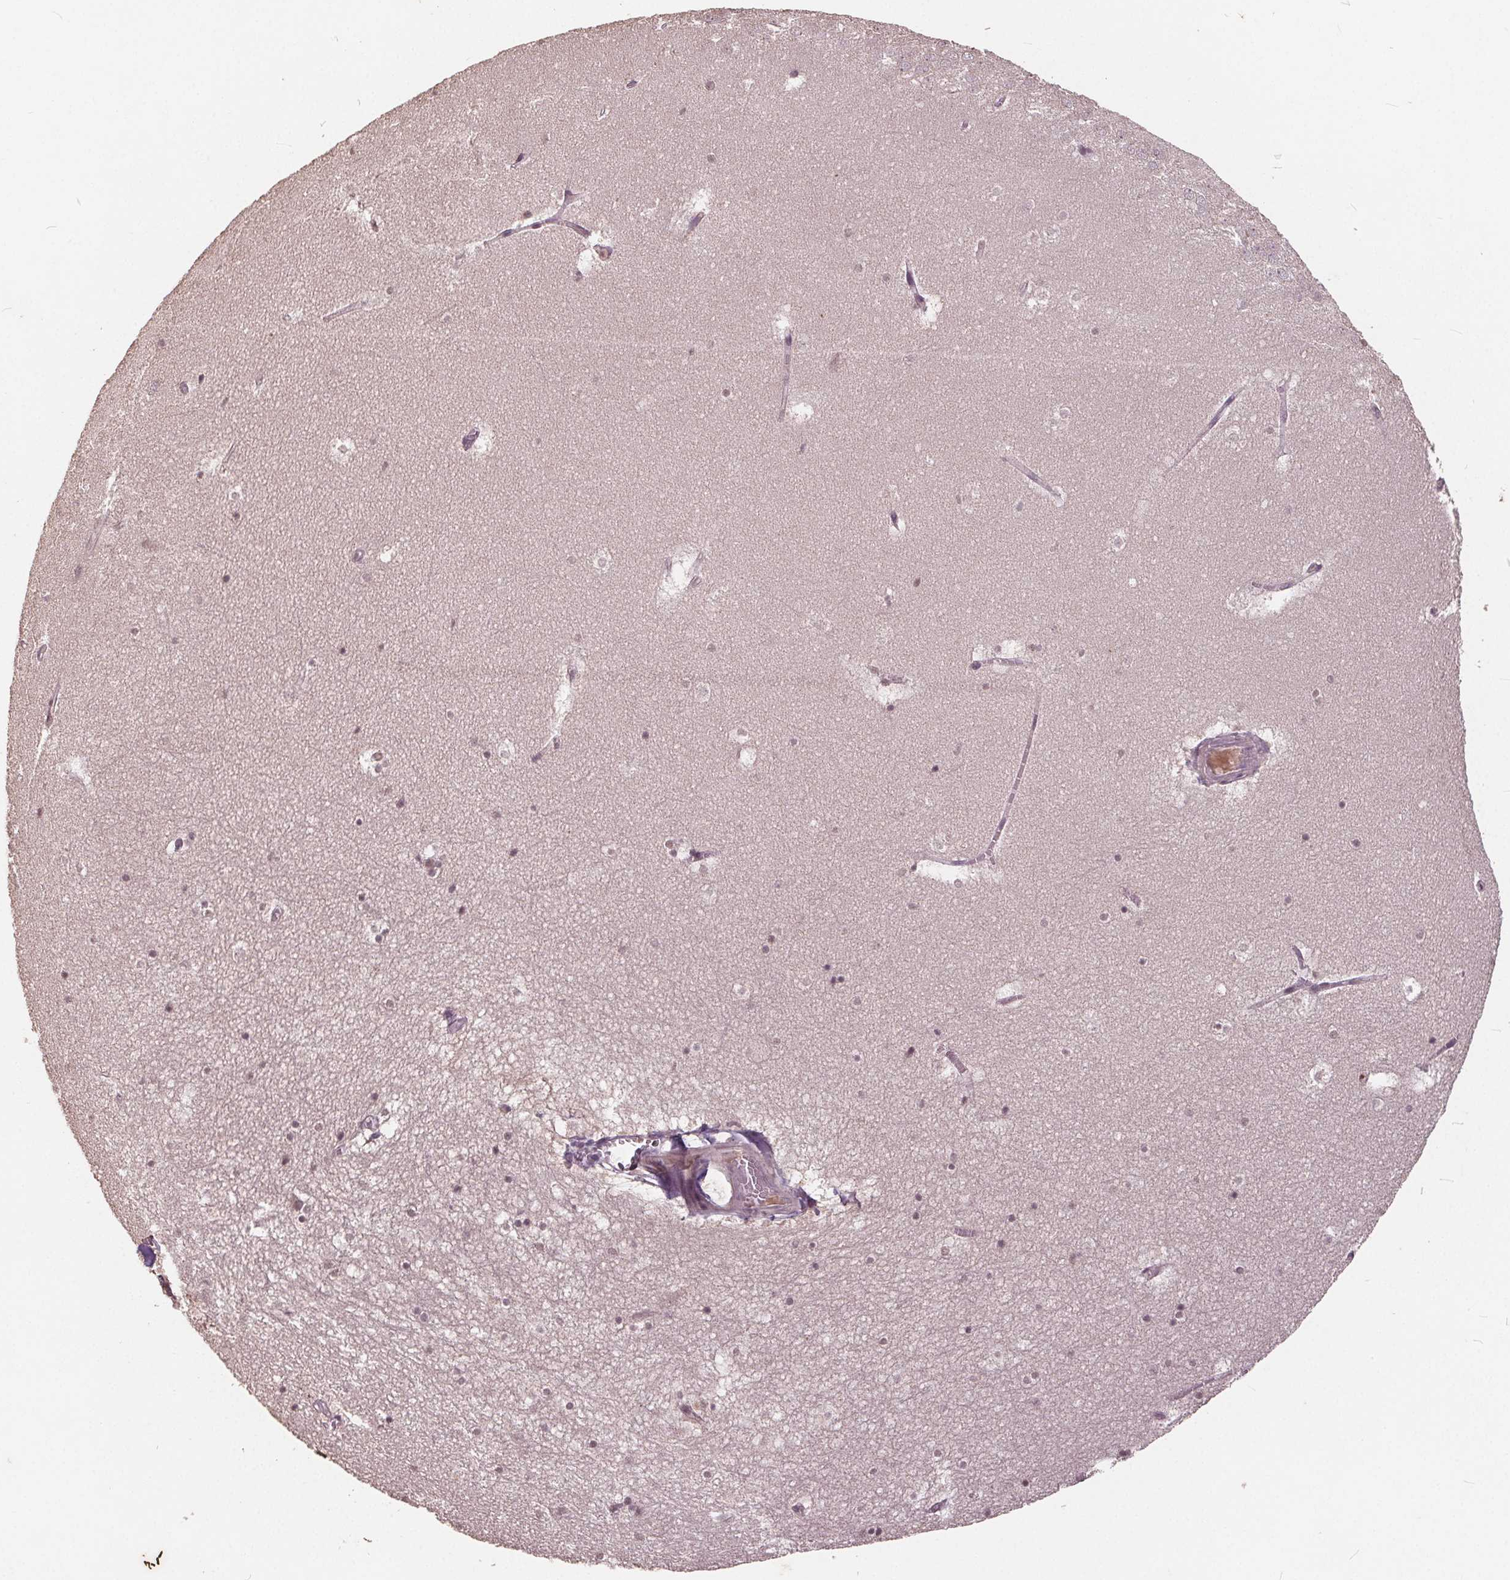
{"staining": {"intensity": "weak", "quantity": "<25%", "location": "nuclear"}, "tissue": "hippocampus", "cell_type": "Glial cells", "image_type": "normal", "snomed": [{"axis": "morphology", "description": "Normal tissue, NOS"}, {"axis": "topography", "description": "Hippocampus"}], "caption": "Immunohistochemical staining of unremarkable hippocampus reveals no significant positivity in glial cells. The staining was performed using DAB to visualize the protein expression in brown, while the nuclei were stained in blue with hematoxylin (Magnification: 20x).", "gene": "DNMT3B", "patient": {"sex": "male", "age": 45}}